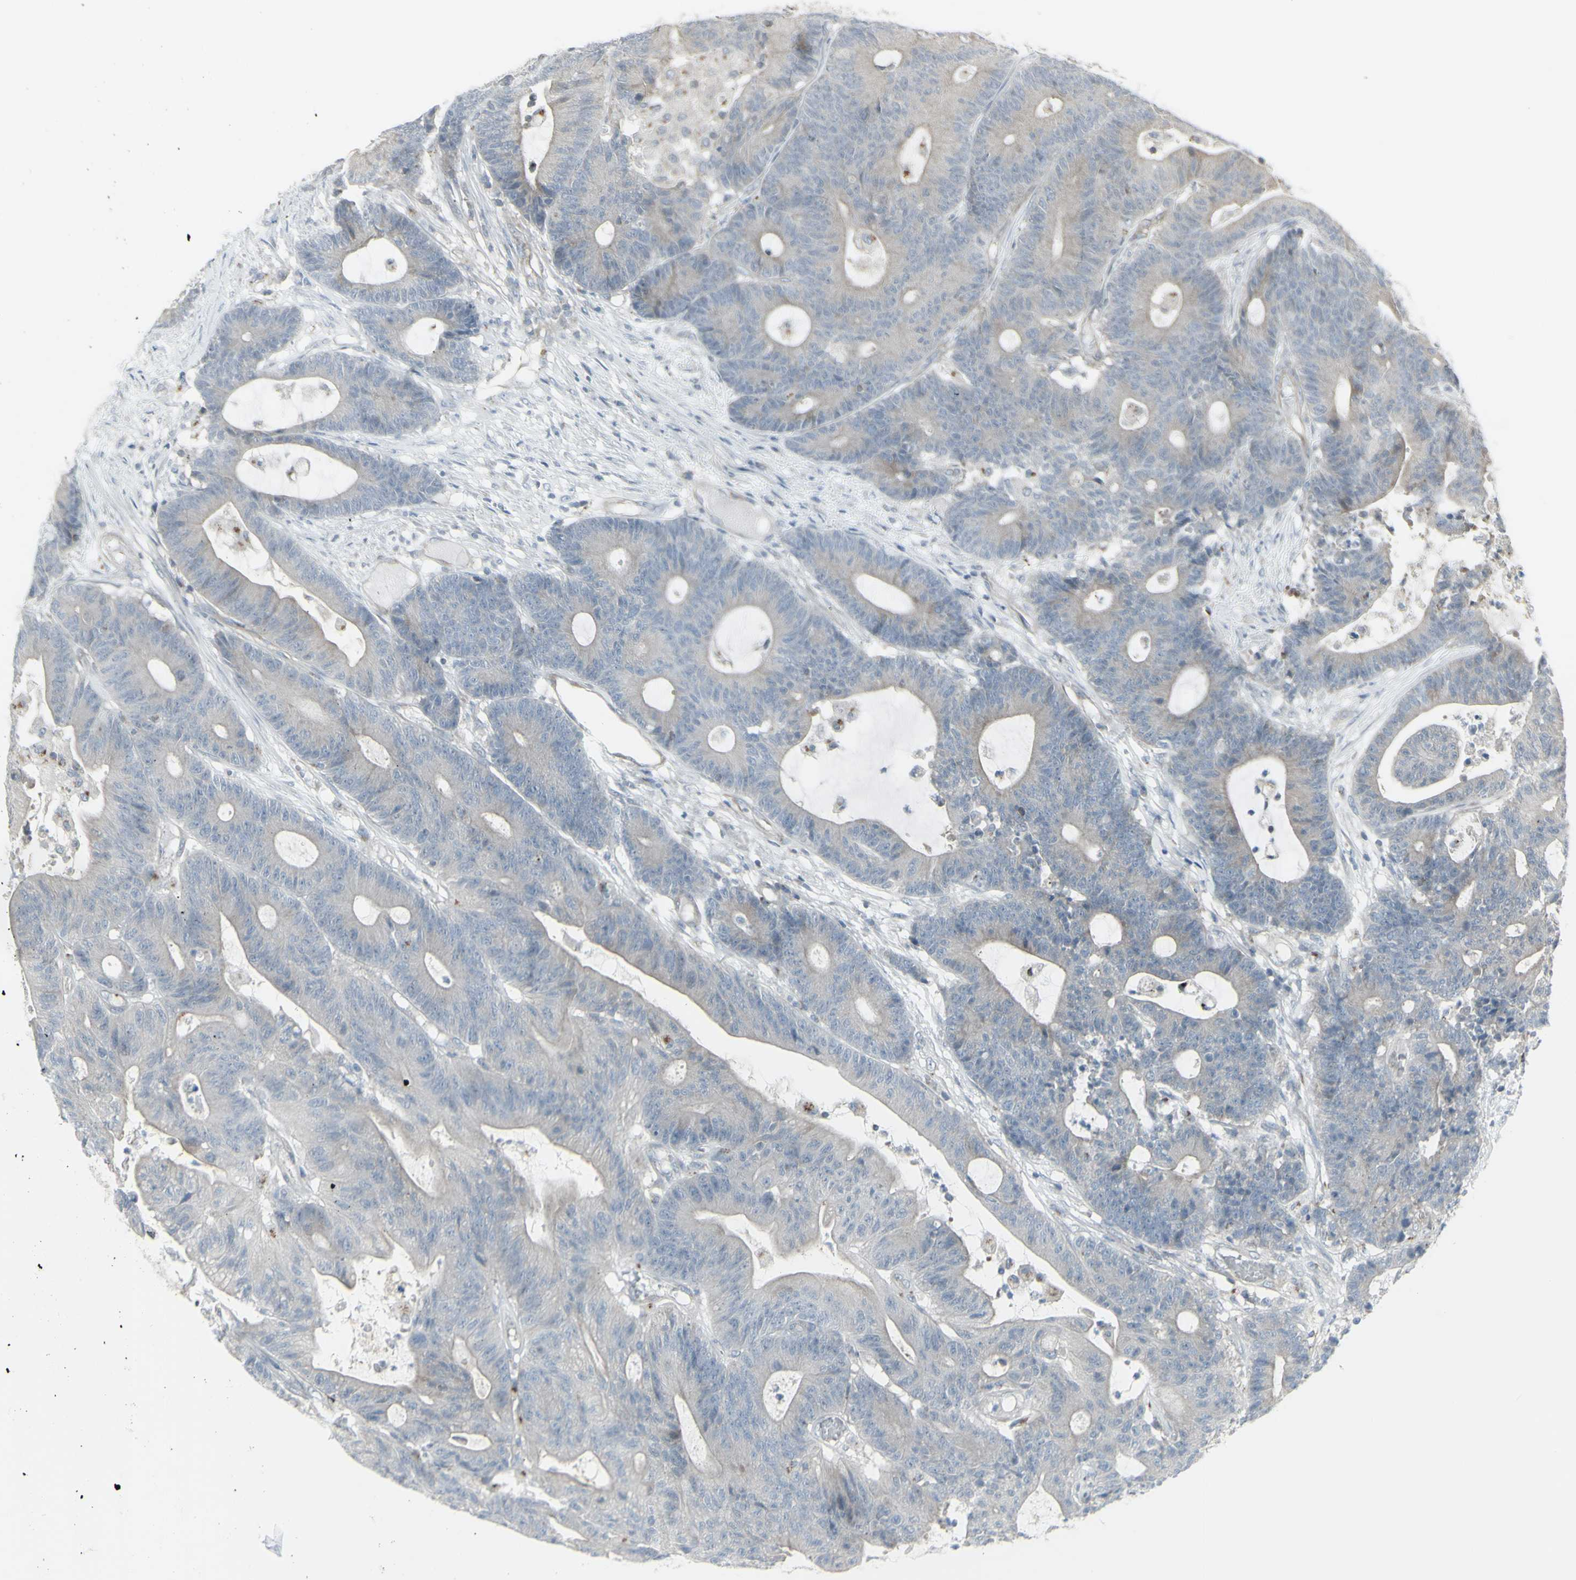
{"staining": {"intensity": "negative", "quantity": "none", "location": "none"}, "tissue": "colorectal cancer", "cell_type": "Tumor cells", "image_type": "cancer", "snomed": [{"axis": "morphology", "description": "Adenocarcinoma, NOS"}, {"axis": "topography", "description": "Colon"}], "caption": "IHC image of neoplastic tissue: colorectal cancer (adenocarcinoma) stained with DAB exhibits no significant protein positivity in tumor cells.", "gene": "GALNT6", "patient": {"sex": "female", "age": 84}}